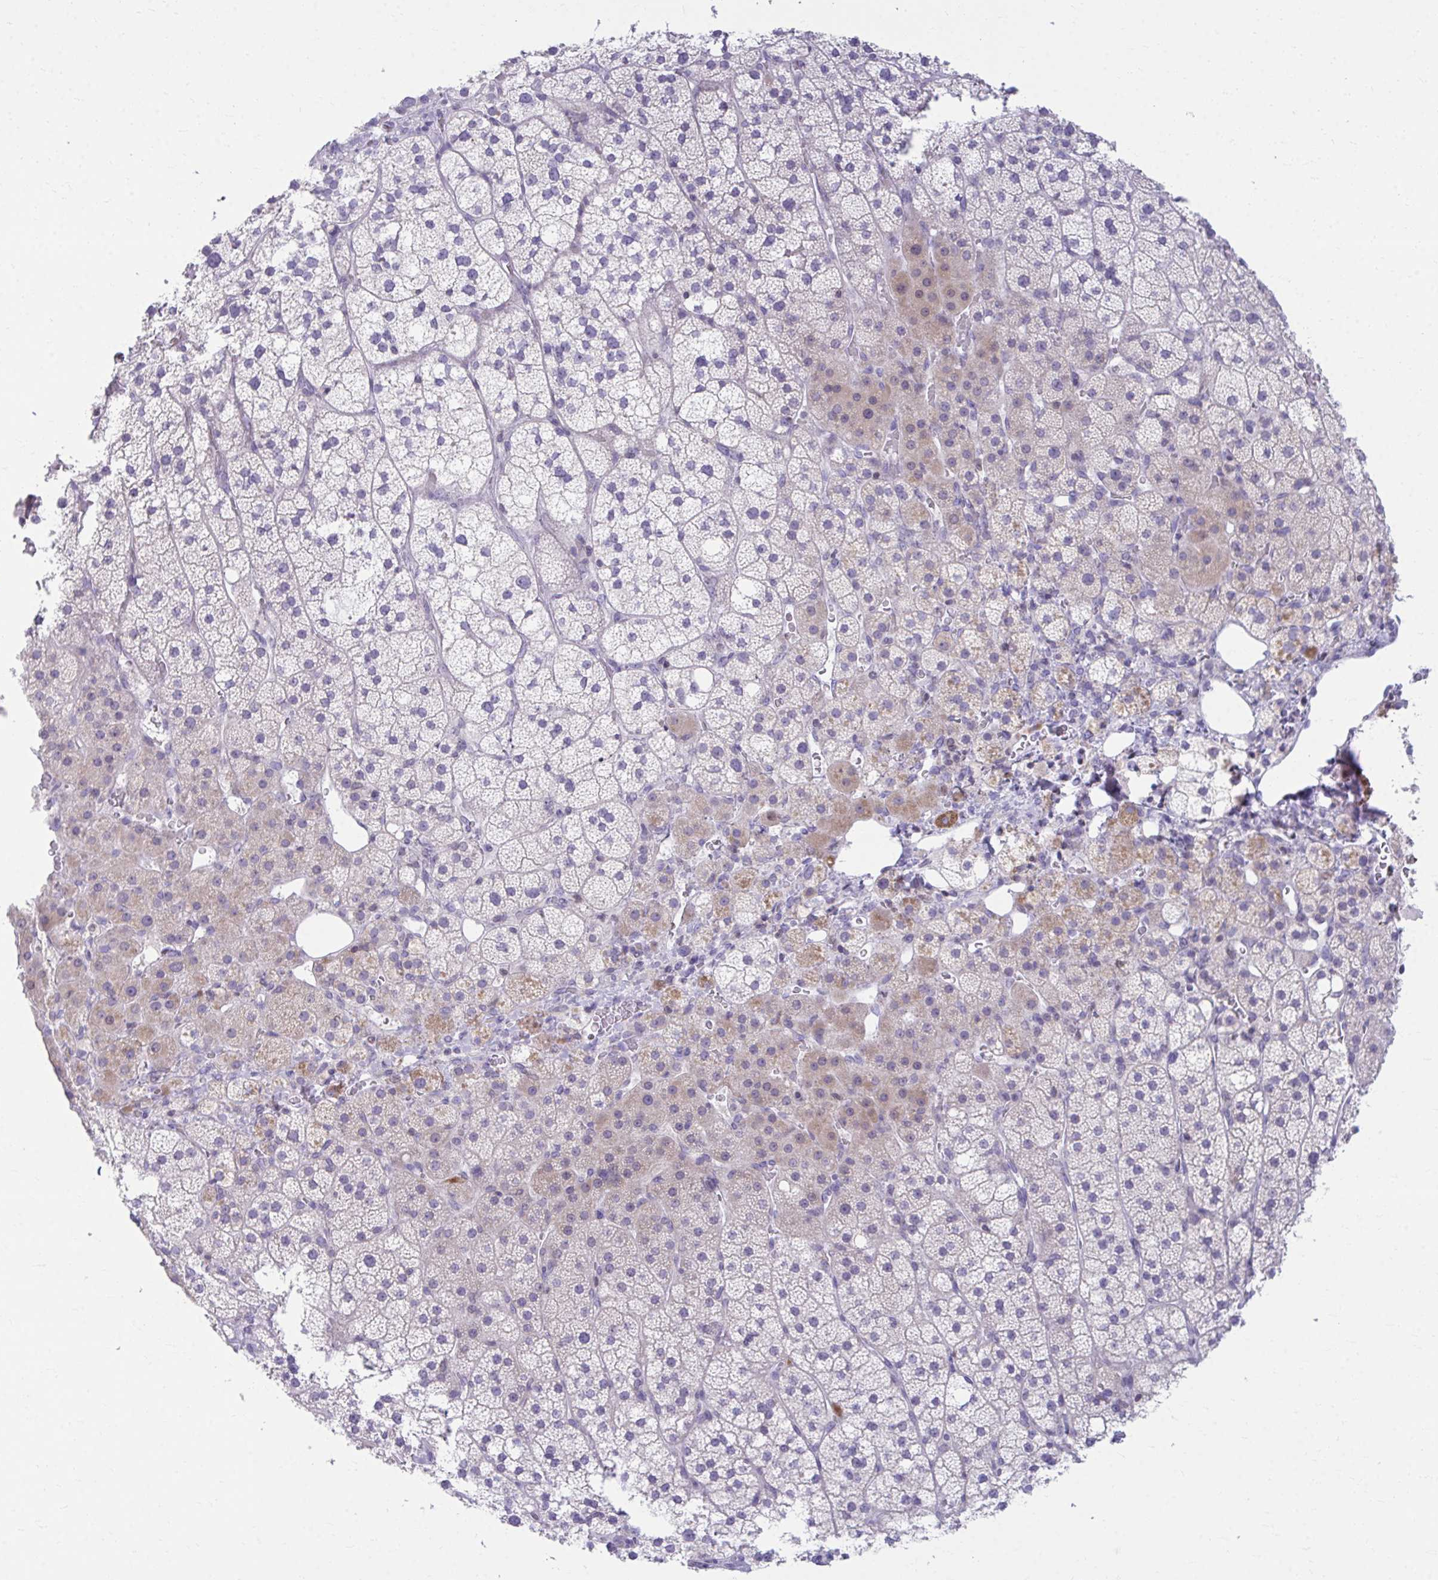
{"staining": {"intensity": "moderate", "quantity": "<25%", "location": "cytoplasmic/membranous"}, "tissue": "adrenal gland", "cell_type": "Glandular cells", "image_type": "normal", "snomed": [{"axis": "morphology", "description": "Normal tissue, NOS"}, {"axis": "topography", "description": "Adrenal gland"}], "caption": "The histopathology image shows staining of normal adrenal gland, revealing moderate cytoplasmic/membranous protein staining (brown color) within glandular cells. Using DAB (brown) and hematoxylin (blue) stains, captured at high magnification using brightfield microscopy.", "gene": "OR7A5", "patient": {"sex": "male", "age": 53}}